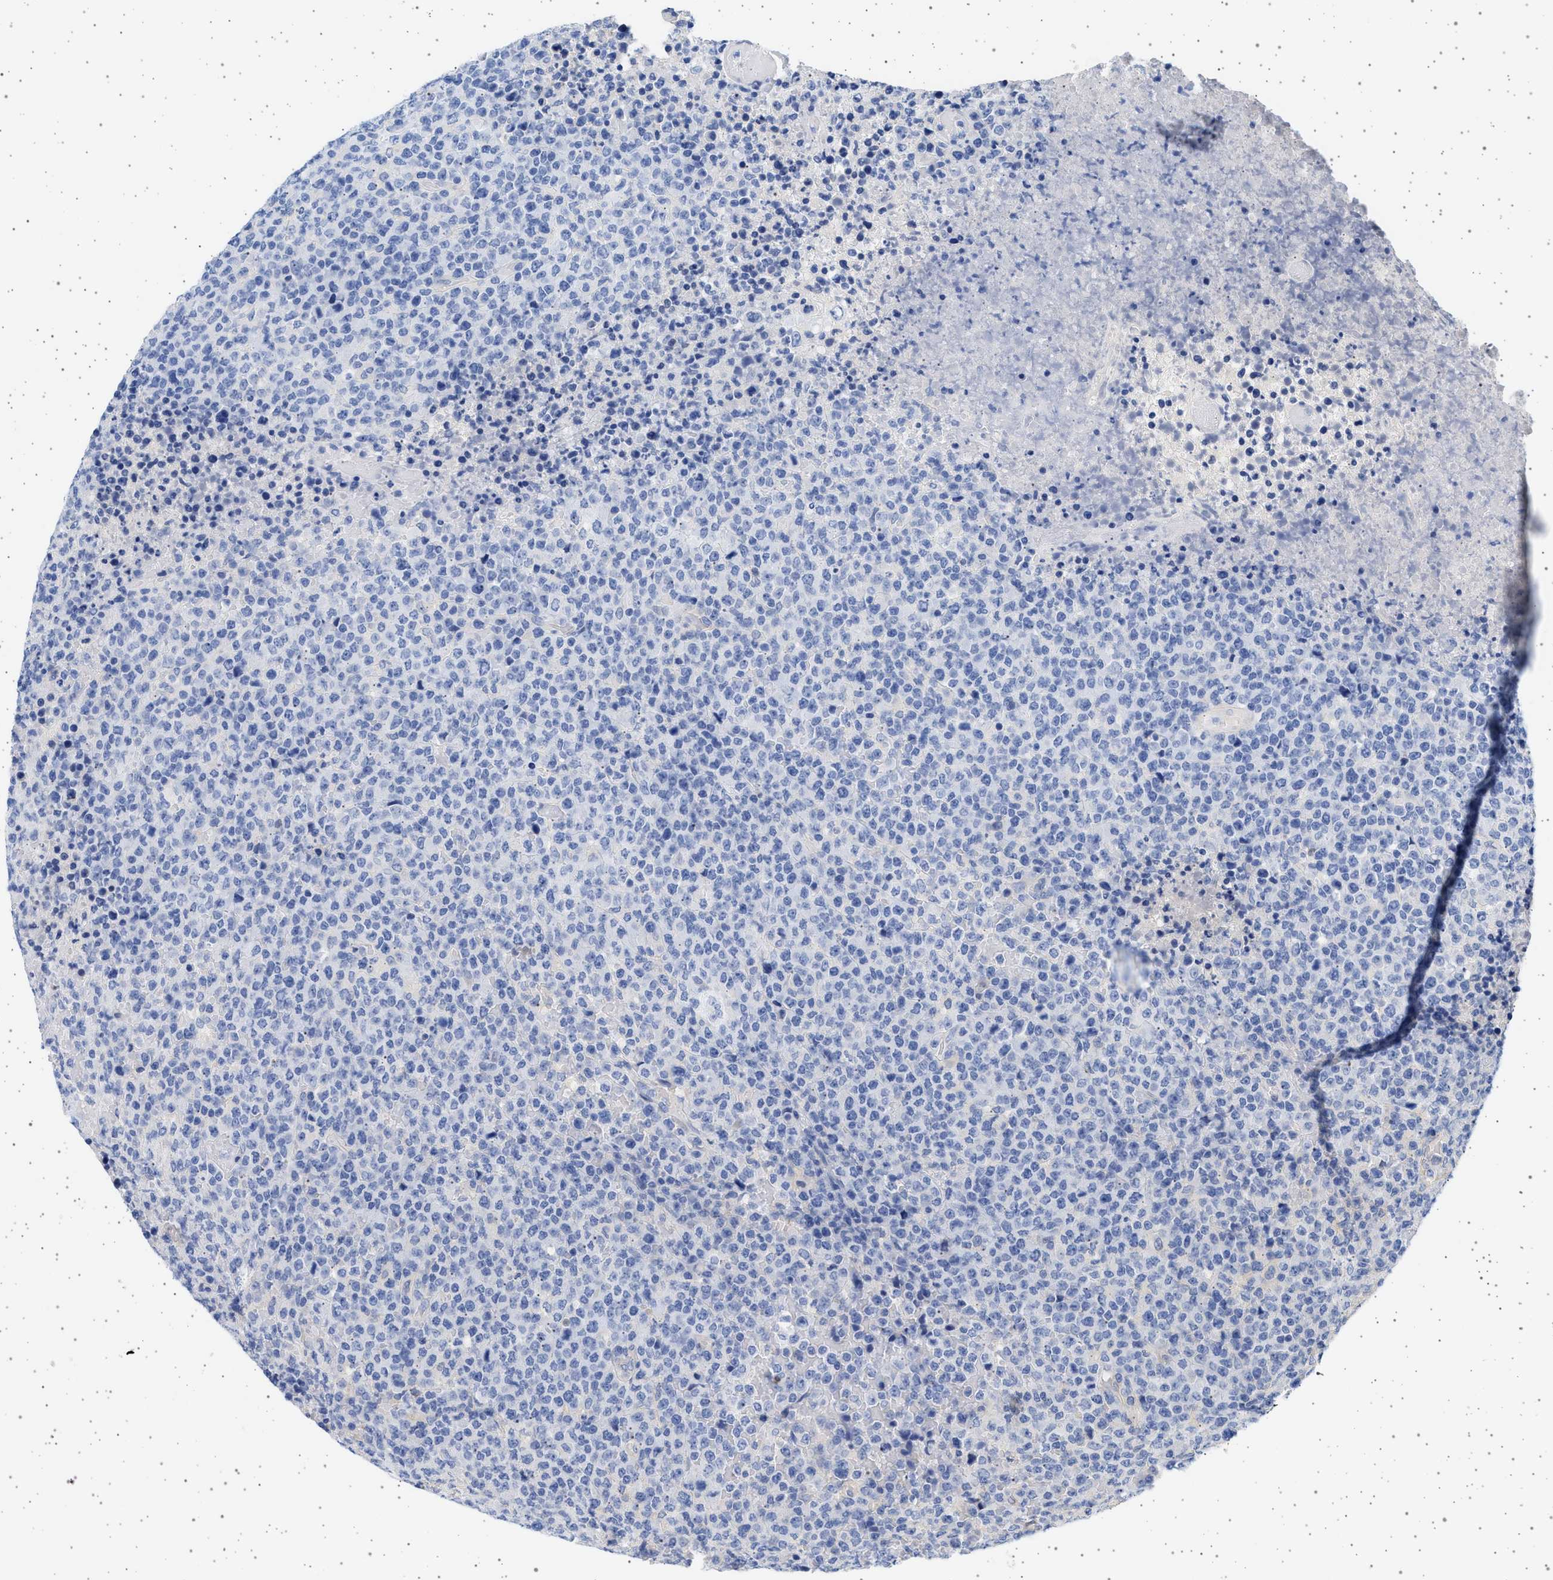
{"staining": {"intensity": "negative", "quantity": "none", "location": "none"}, "tissue": "lymphoma", "cell_type": "Tumor cells", "image_type": "cancer", "snomed": [{"axis": "morphology", "description": "Malignant lymphoma, non-Hodgkin's type, High grade"}, {"axis": "topography", "description": "Lymph node"}], "caption": "Malignant lymphoma, non-Hodgkin's type (high-grade) was stained to show a protein in brown. There is no significant positivity in tumor cells.", "gene": "TRMT10B", "patient": {"sex": "male", "age": 13}}